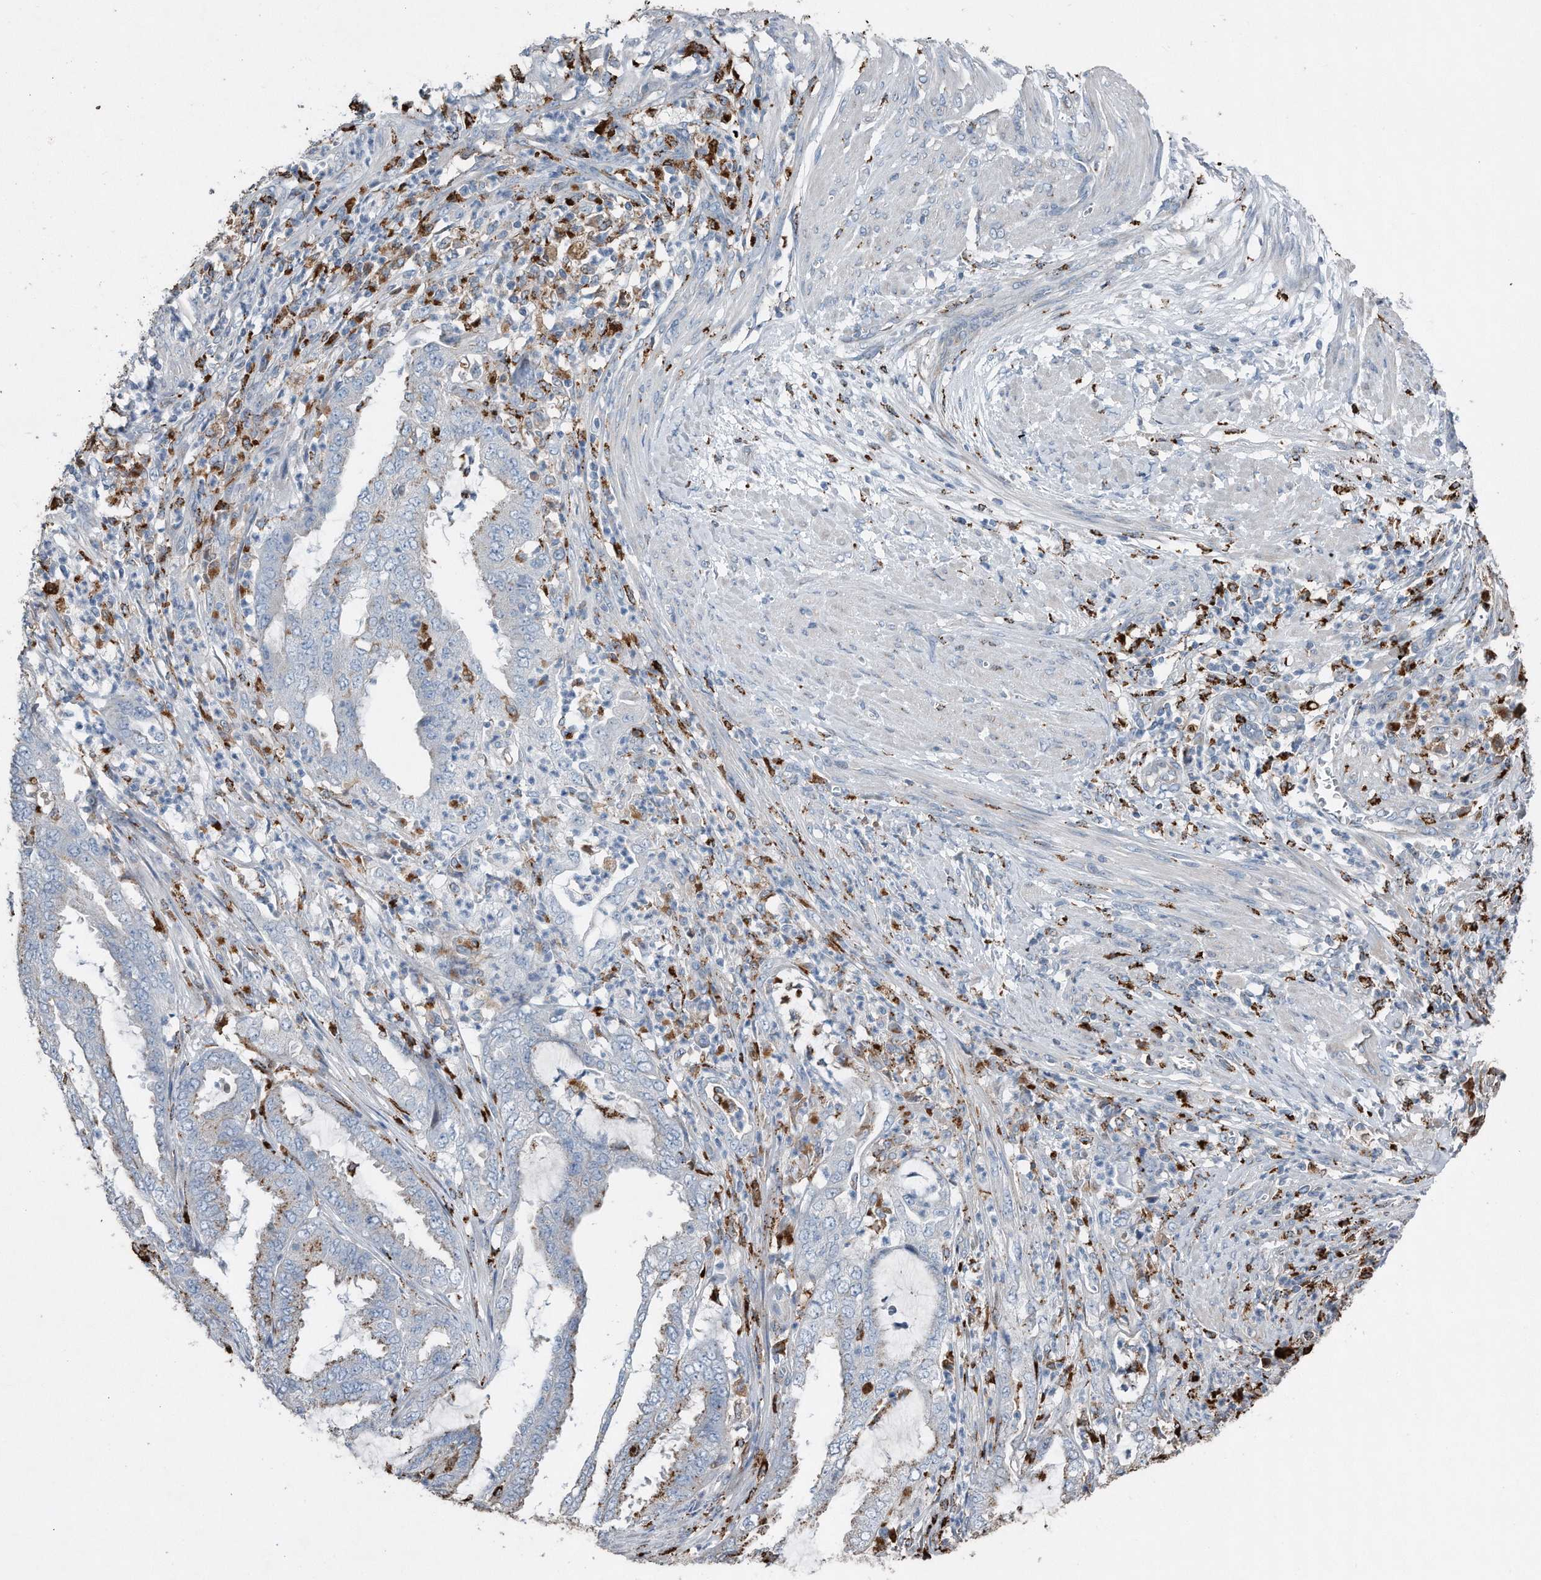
{"staining": {"intensity": "negative", "quantity": "none", "location": "none"}, "tissue": "endometrial cancer", "cell_type": "Tumor cells", "image_type": "cancer", "snomed": [{"axis": "morphology", "description": "Adenocarcinoma, NOS"}, {"axis": "topography", "description": "Endometrium"}], "caption": "Protein analysis of endometrial adenocarcinoma reveals no significant expression in tumor cells.", "gene": "ZNF772", "patient": {"sex": "female", "age": 51}}